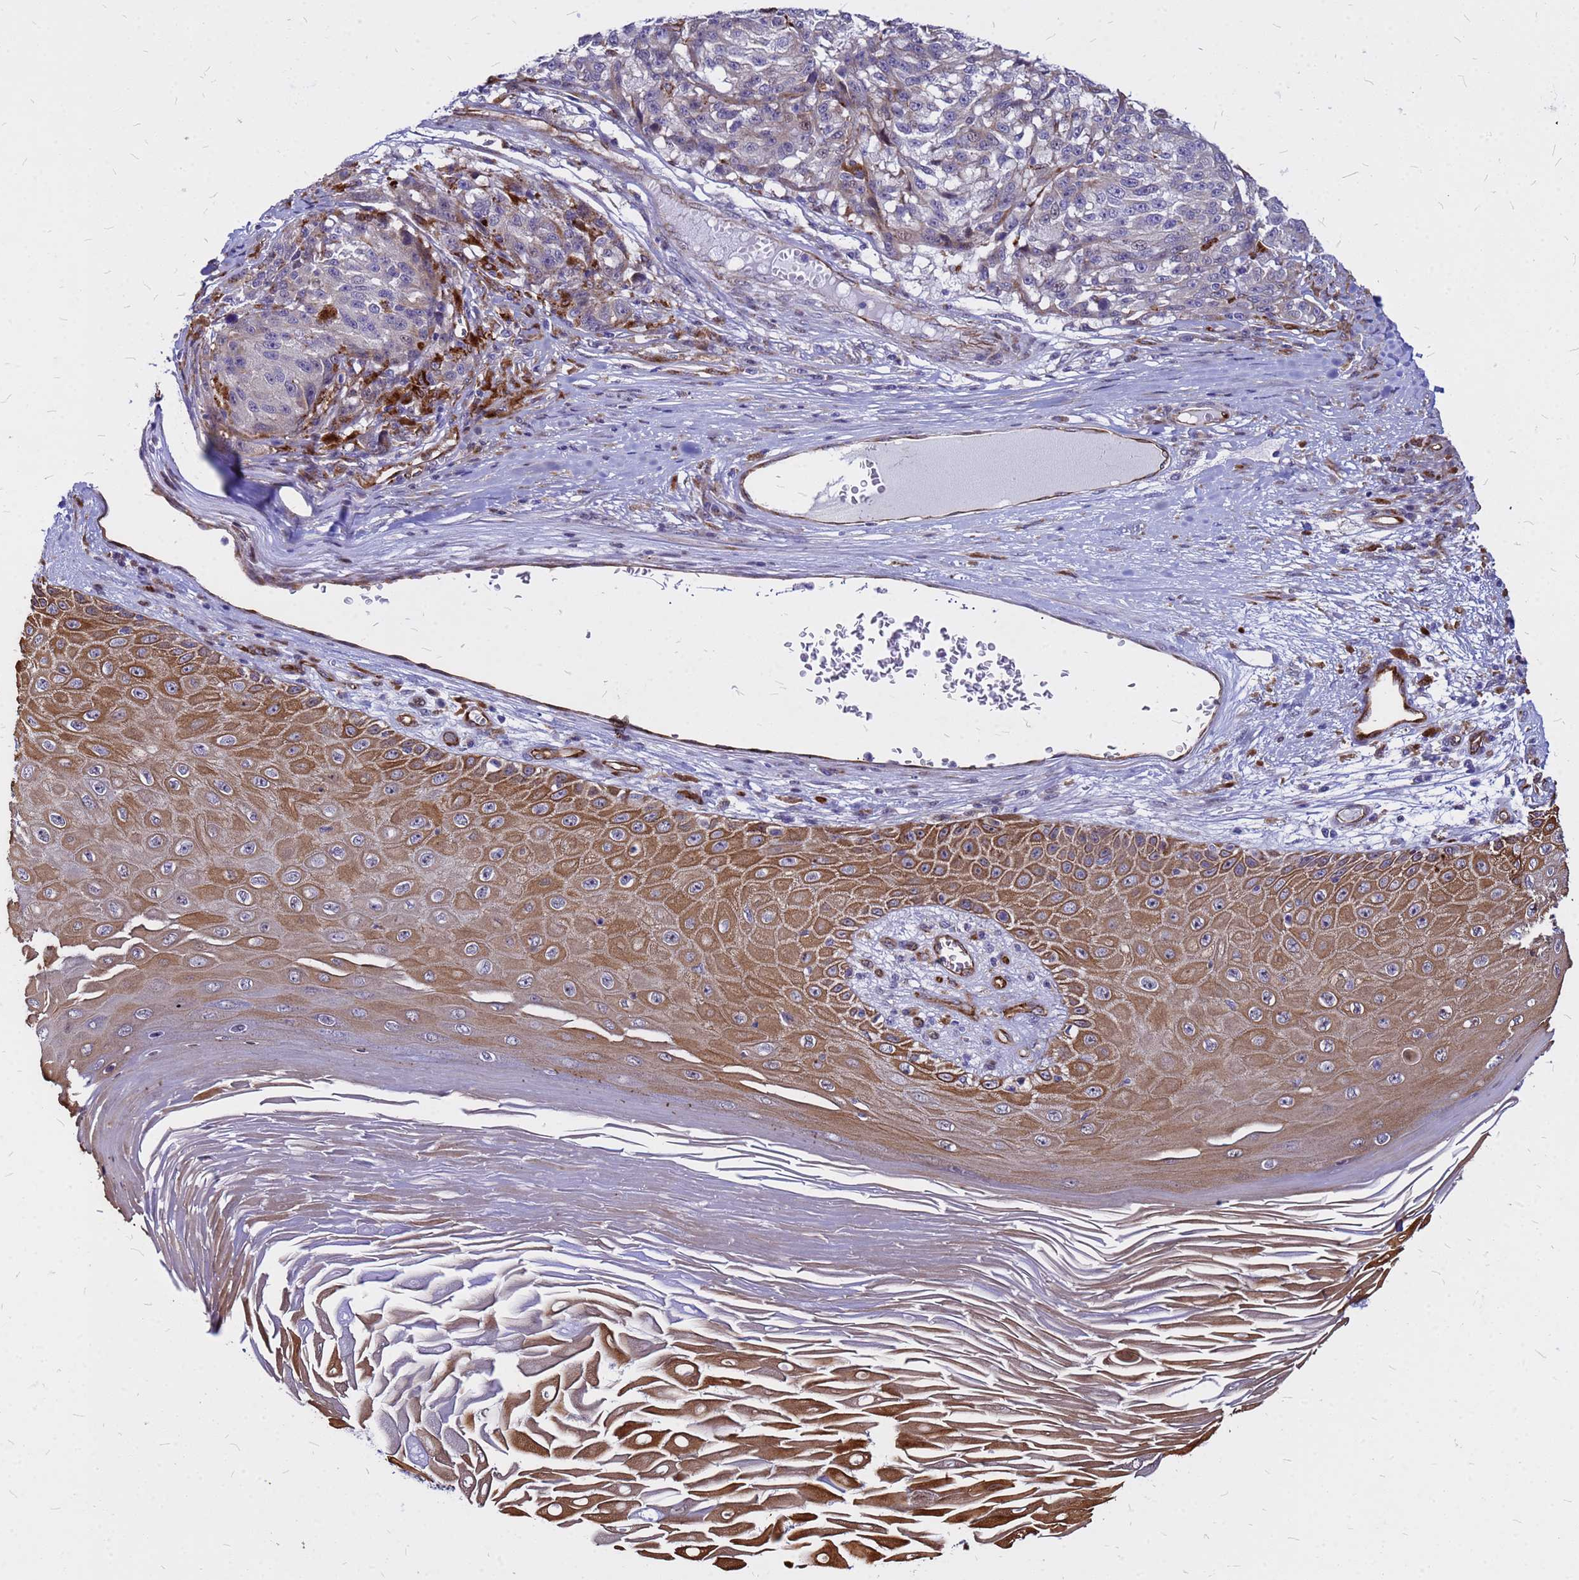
{"staining": {"intensity": "weak", "quantity": "<25%", "location": "cytoplasmic/membranous"}, "tissue": "melanoma", "cell_type": "Tumor cells", "image_type": "cancer", "snomed": [{"axis": "morphology", "description": "Malignant melanoma, NOS"}, {"axis": "topography", "description": "Skin"}], "caption": "Image shows no significant protein positivity in tumor cells of melanoma.", "gene": "NOSTRIN", "patient": {"sex": "male", "age": 53}}